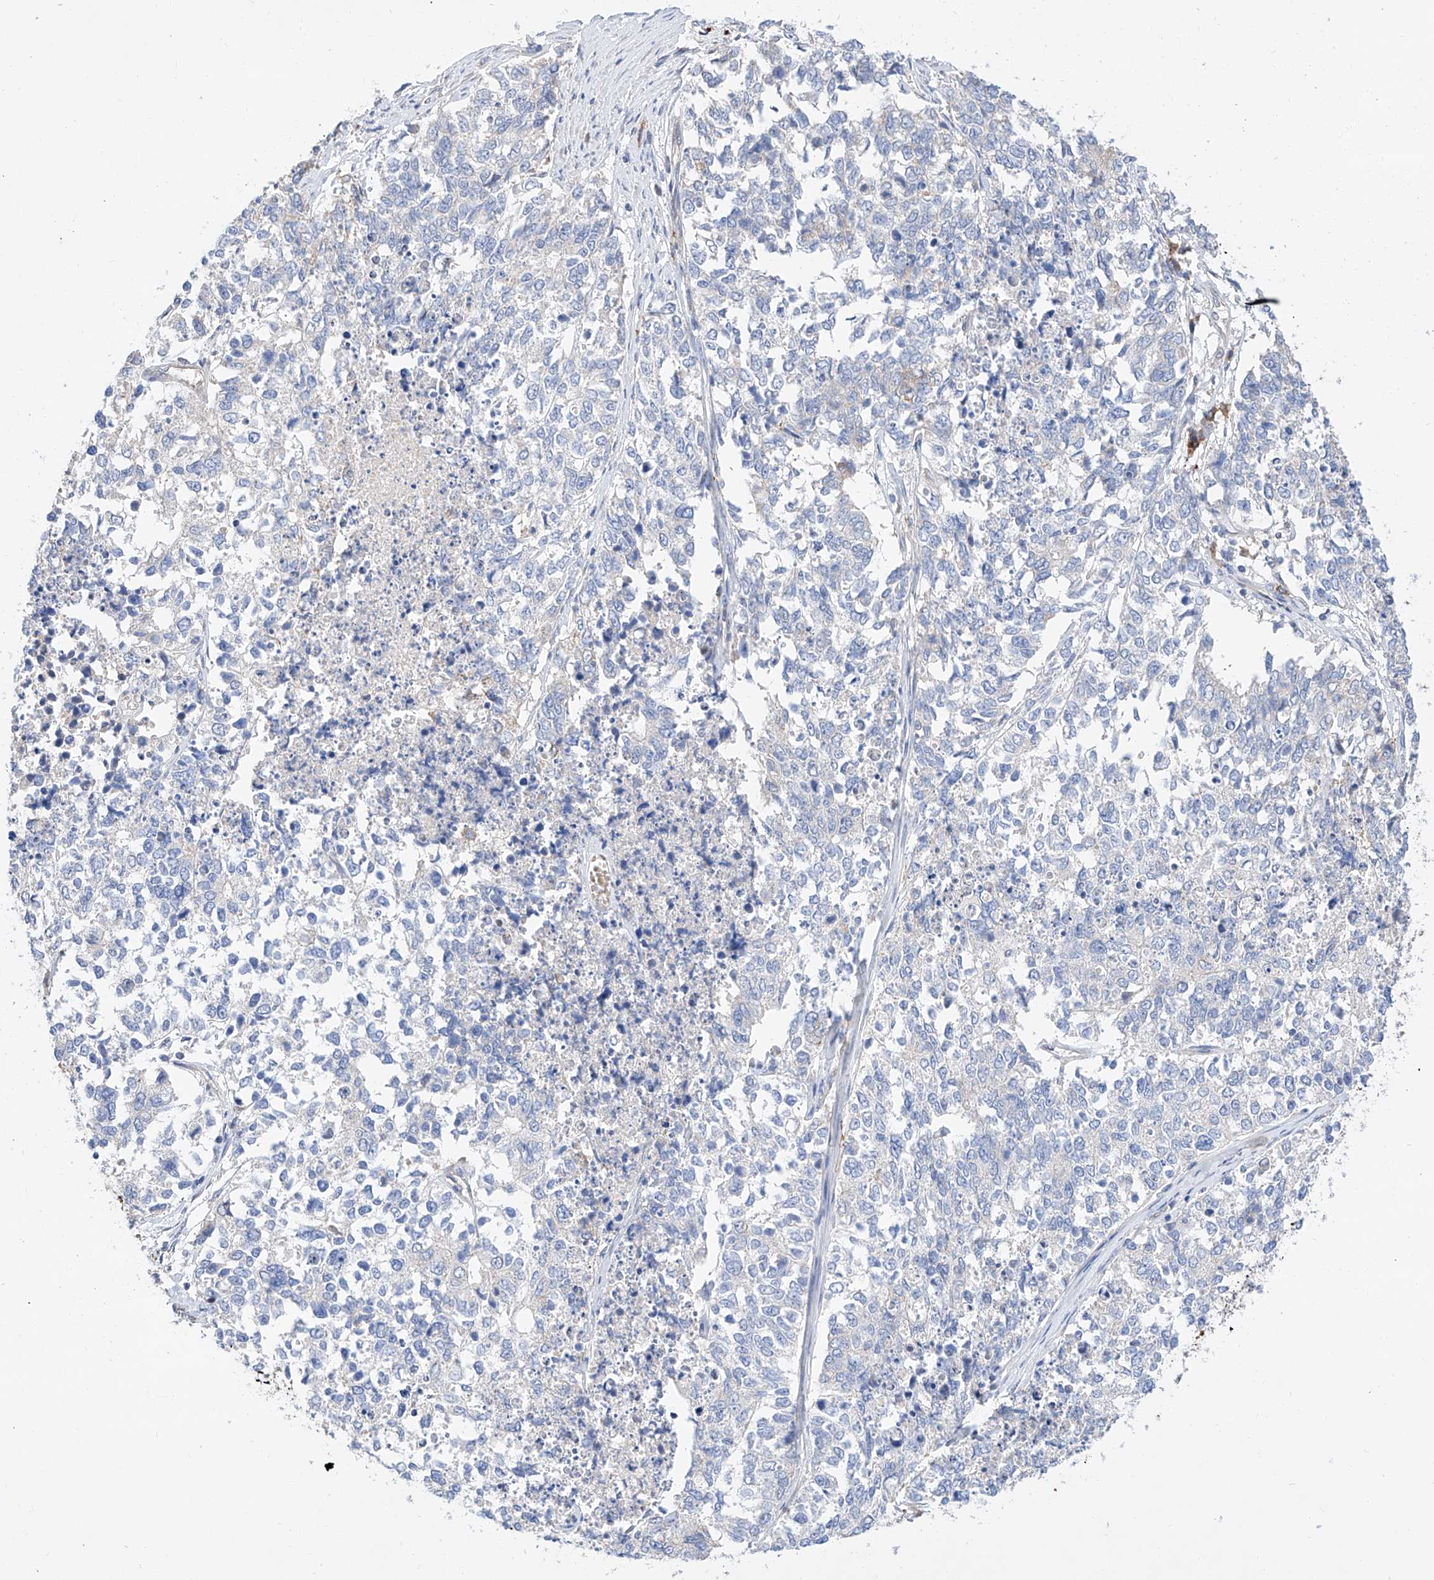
{"staining": {"intensity": "negative", "quantity": "none", "location": "none"}, "tissue": "cervical cancer", "cell_type": "Tumor cells", "image_type": "cancer", "snomed": [{"axis": "morphology", "description": "Squamous cell carcinoma, NOS"}, {"axis": "topography", "description": "Cervix"}], "caption": "This is an IHC histopathology image of cervical squamous cell carcinoma. There is no expression in tumor cells.", "gene": "GLMN", "patient": {"sex": "female", "age": 63}}